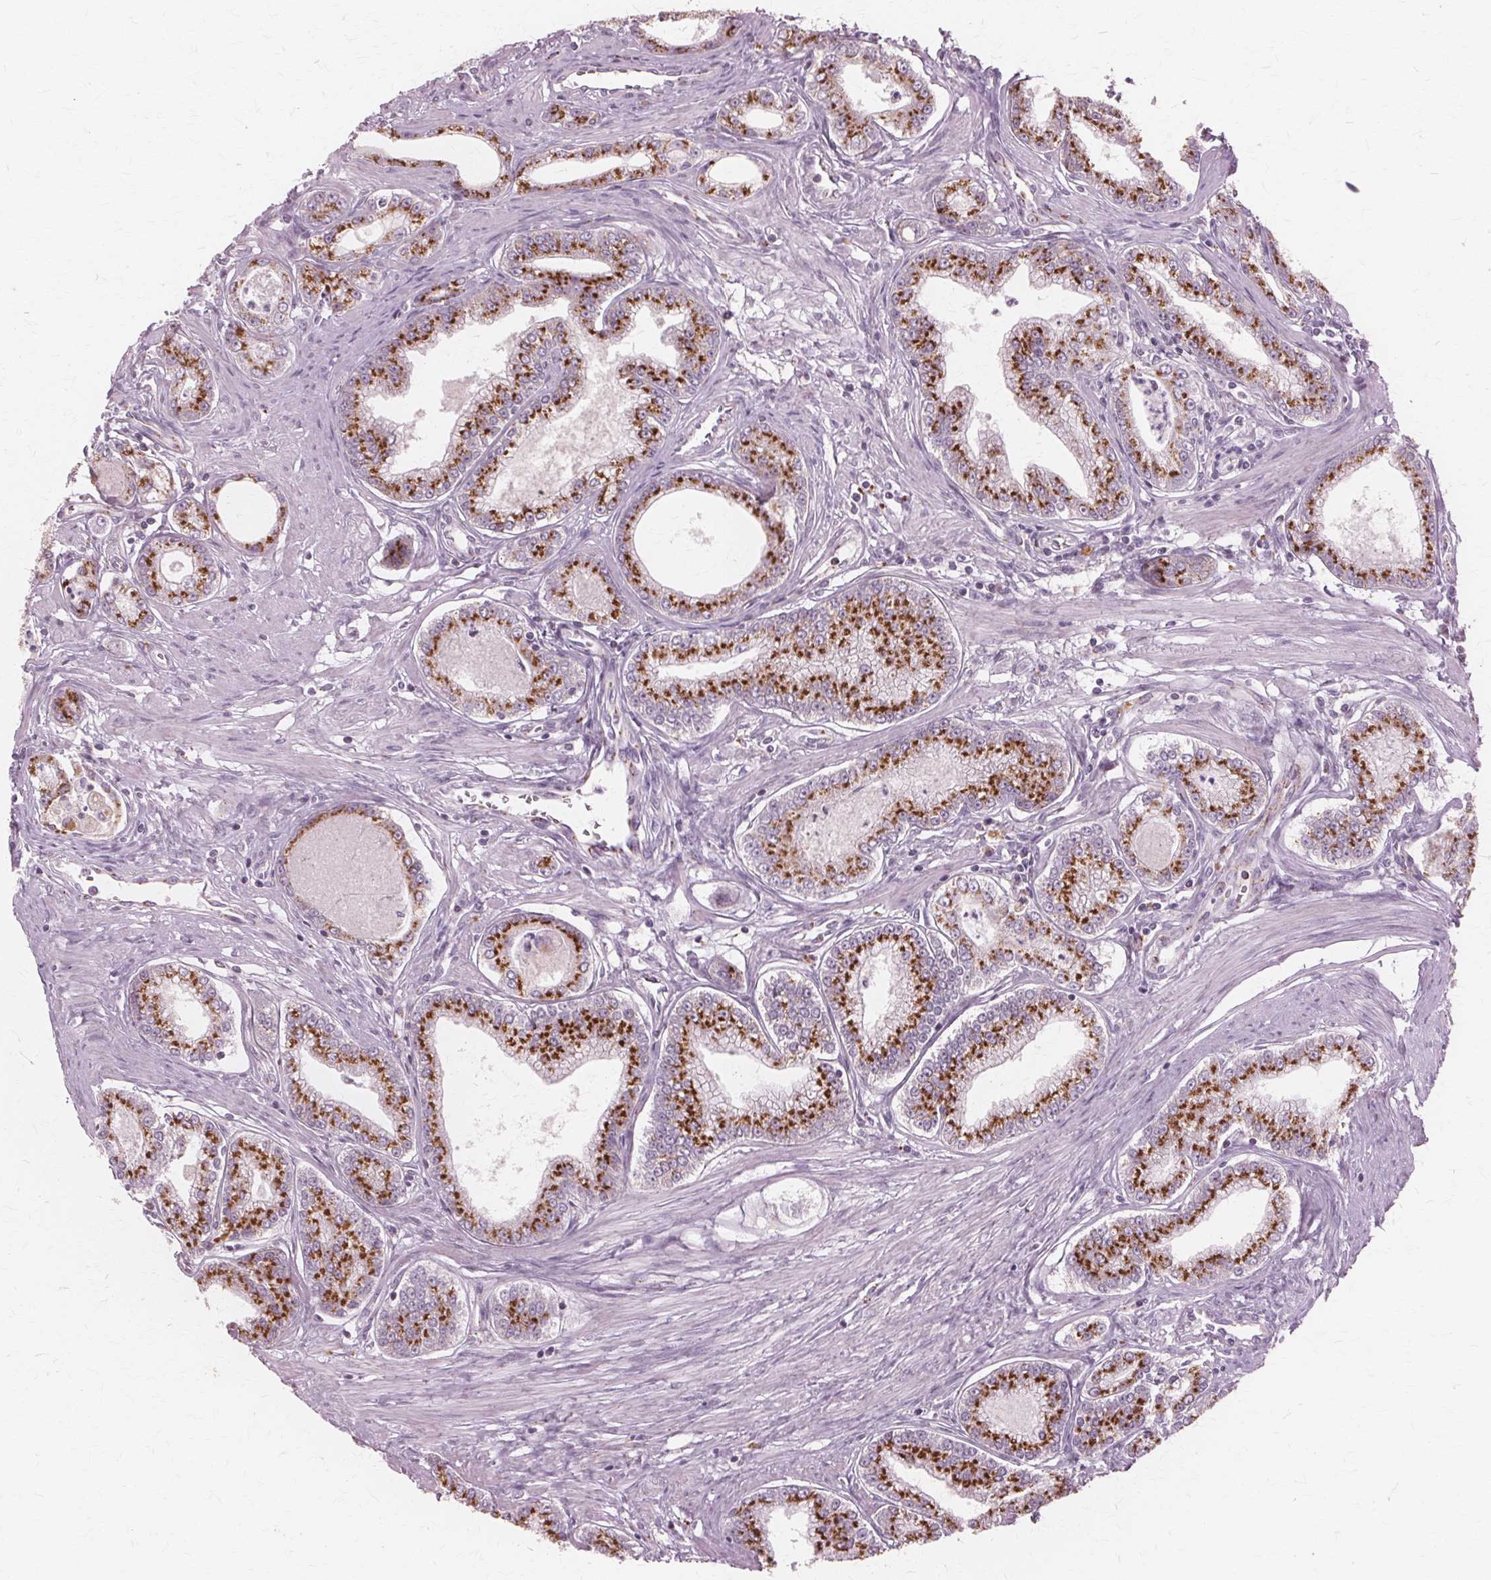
{"staining": {"intensity": "moderate", "quantity": ">75%", "location": "cytoplasmic/membranous"}, "tissue": "prostate cancer", "cell_type": "Tumor cells", "image_type": "cancer", "snomed": [{"axis": "morphology", "description": "Adenocarcinoma, NOS"}, {"axis": "topography", "description": "Prostate"}], "caption": "Moderate cytoplasmic/membranous staining is present in approximately >75% of tumor cells in prostate cancer.", "gene": "DNASE2", "patient": {"sex": "male", "age": 71}}